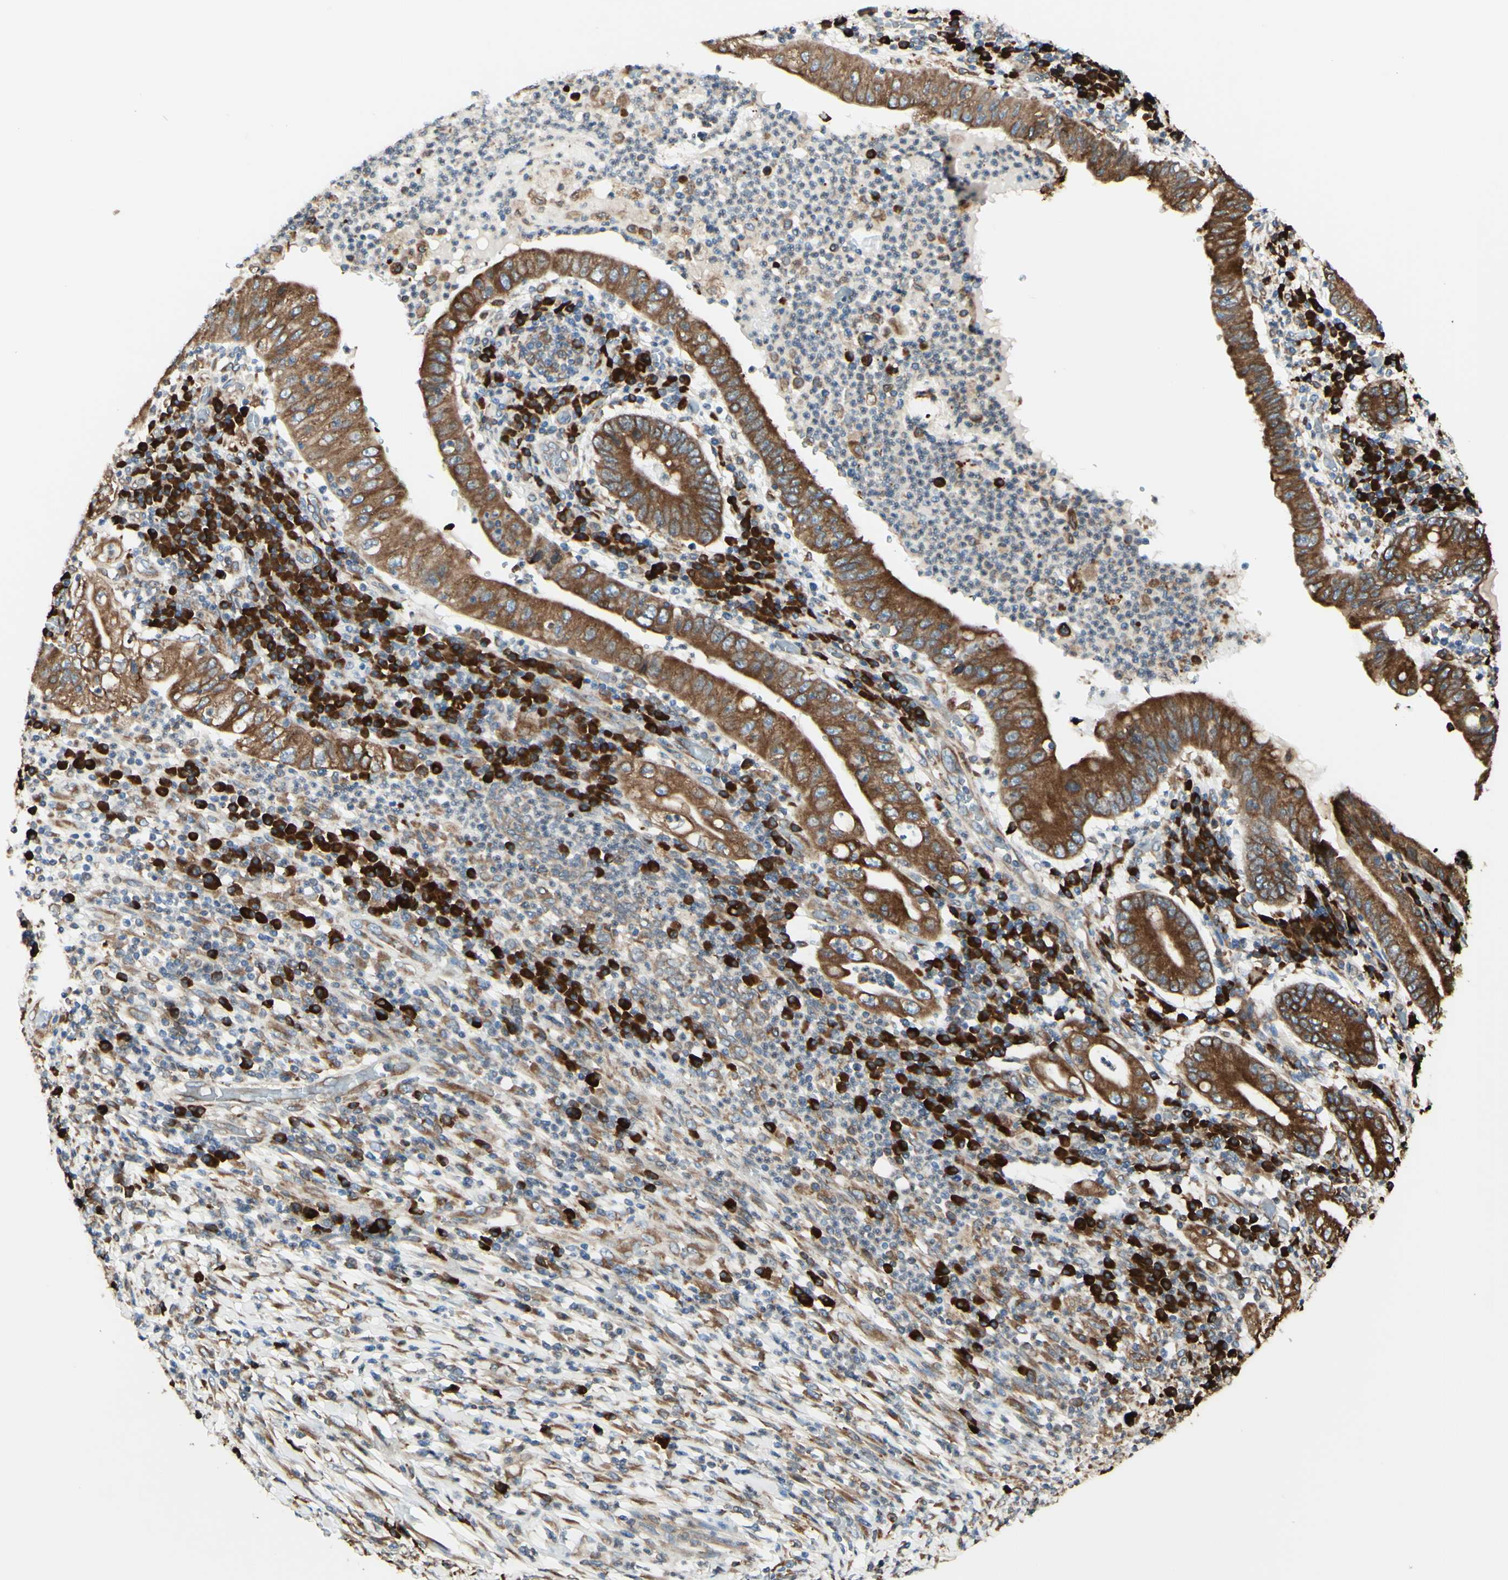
{"staining": {"intensity": "moderate", "quantity": ">75%", "location": "cytoplasmic/membranous"}, "tissue": "stomach cancer", "cell_type": "Tumor cells", "image_type": "cancer", "snomed": [{"axis": "morphology", "description": "Normal tissue, NOS"}, {"axis": "morphology", "description": "Adenocarcinoma, NOS"}, {"axis": "topography", "description": "Esophagus"}, {"axis": "topography", "description": "Stomach, upper"}, {"axis": "topography", "description": "Peripheral nerve tissue"}], "caption": "A medium amount of moderate cytoplasmic/membranous staining is identified in approximately >75% of tumor cells in adenocarcinoma (stomach) tissue.", "gene": "DNAJB11", "patient": {"sex": "male", "age": 62}}